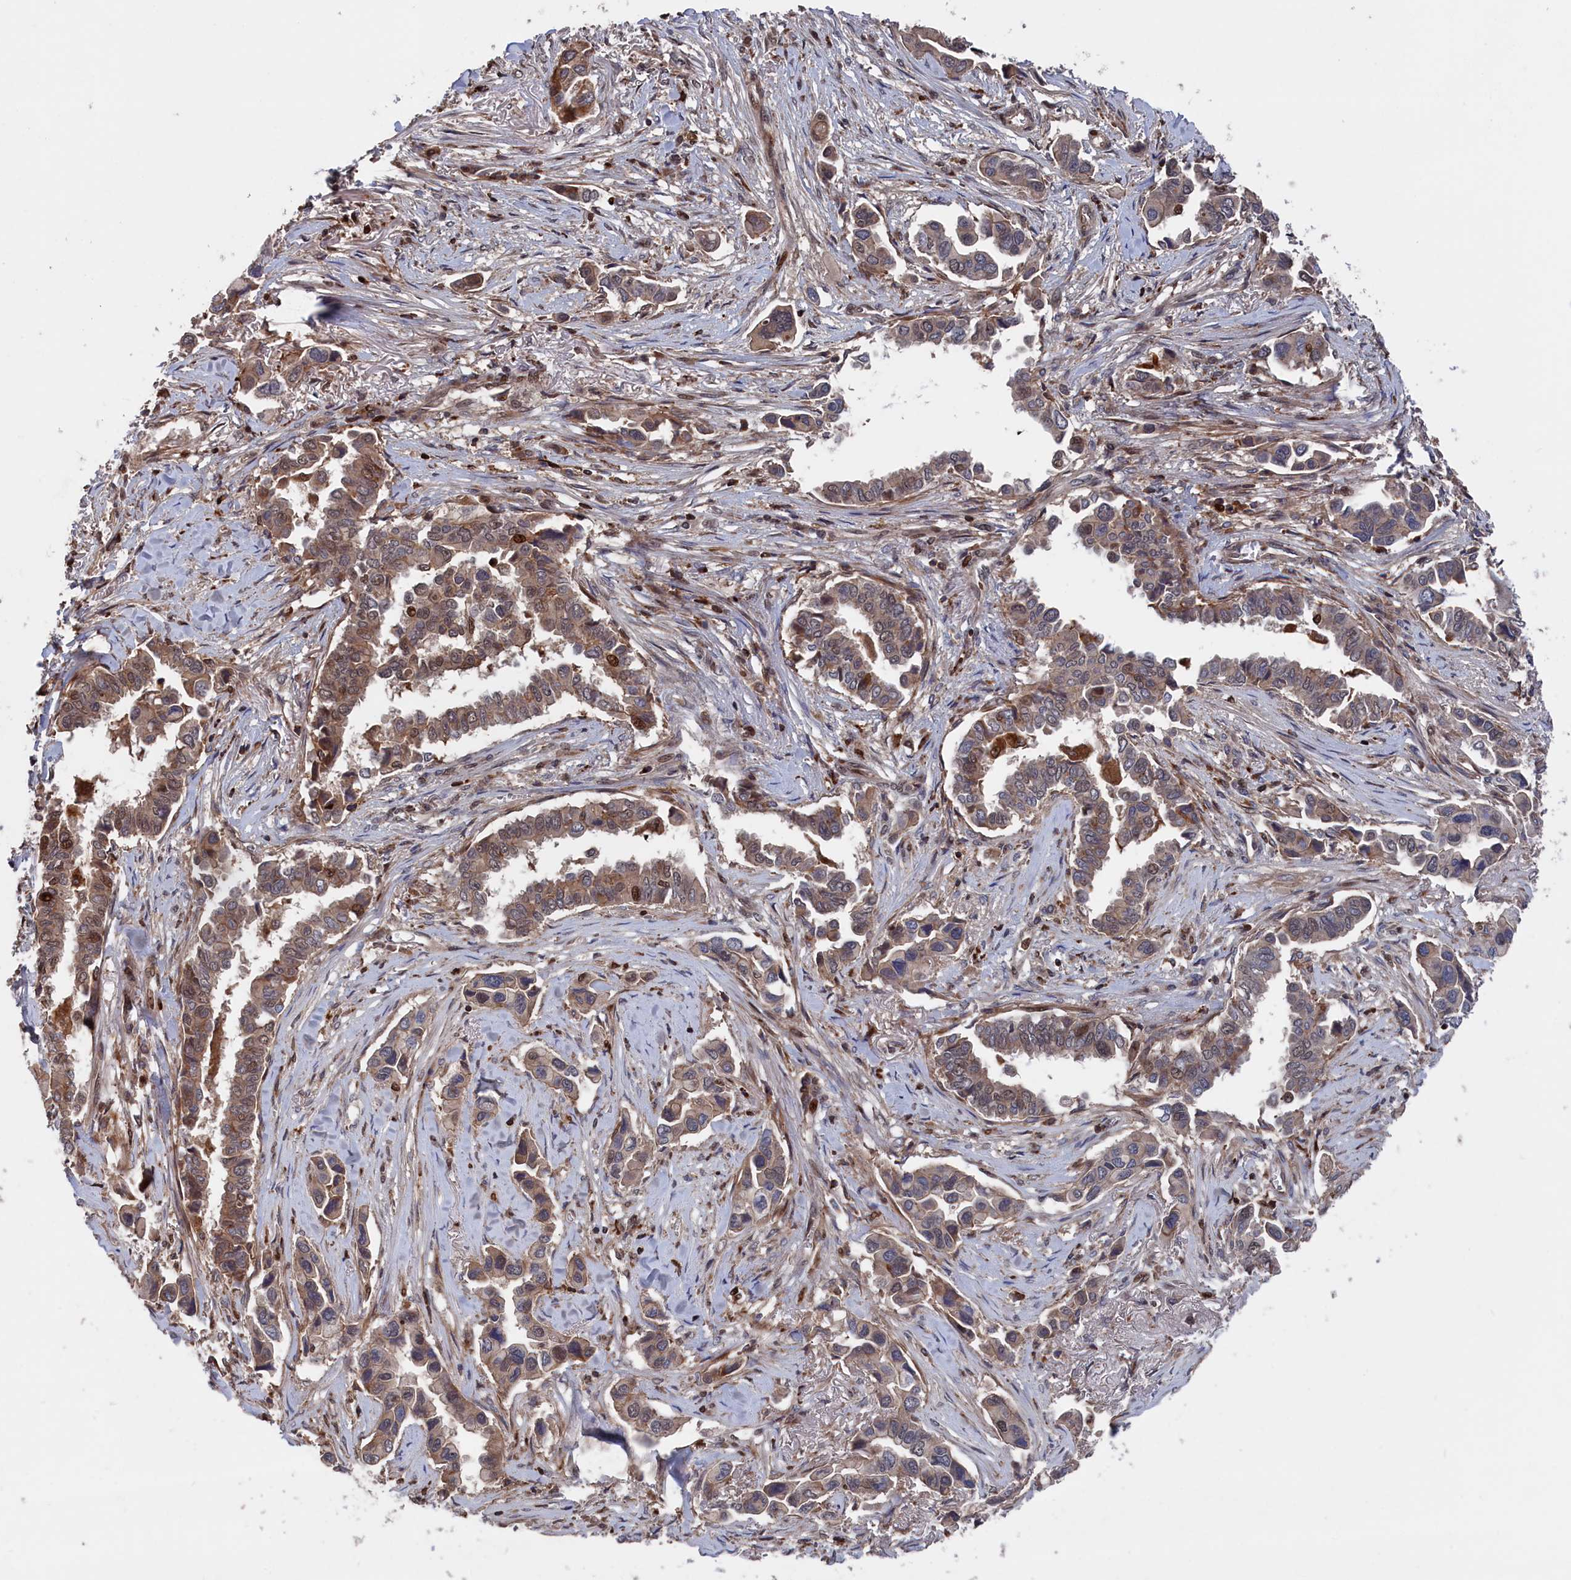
{"staining": {"intensity": "moderate", "quantity": "25%-75%", "location": "cytoplasmic/membranous,nuclear"}, "tissue": "lung cancer", "cell_type": "Tumor cells", "image_type": "cancer", "snomed": [{"axis": "morphology", "description": "Adenocarcinoma, NOS"}, {"axis": "topography", "description": "Lung"}], "caption": "Protein staining exhibits moderate cytoplasmic/membranous and nuclear staining in approximately 25%-75% of tumor cells in lung cancer.", "gene": "PLA2G15", "patient": {"sex": "female", "age": 76}}